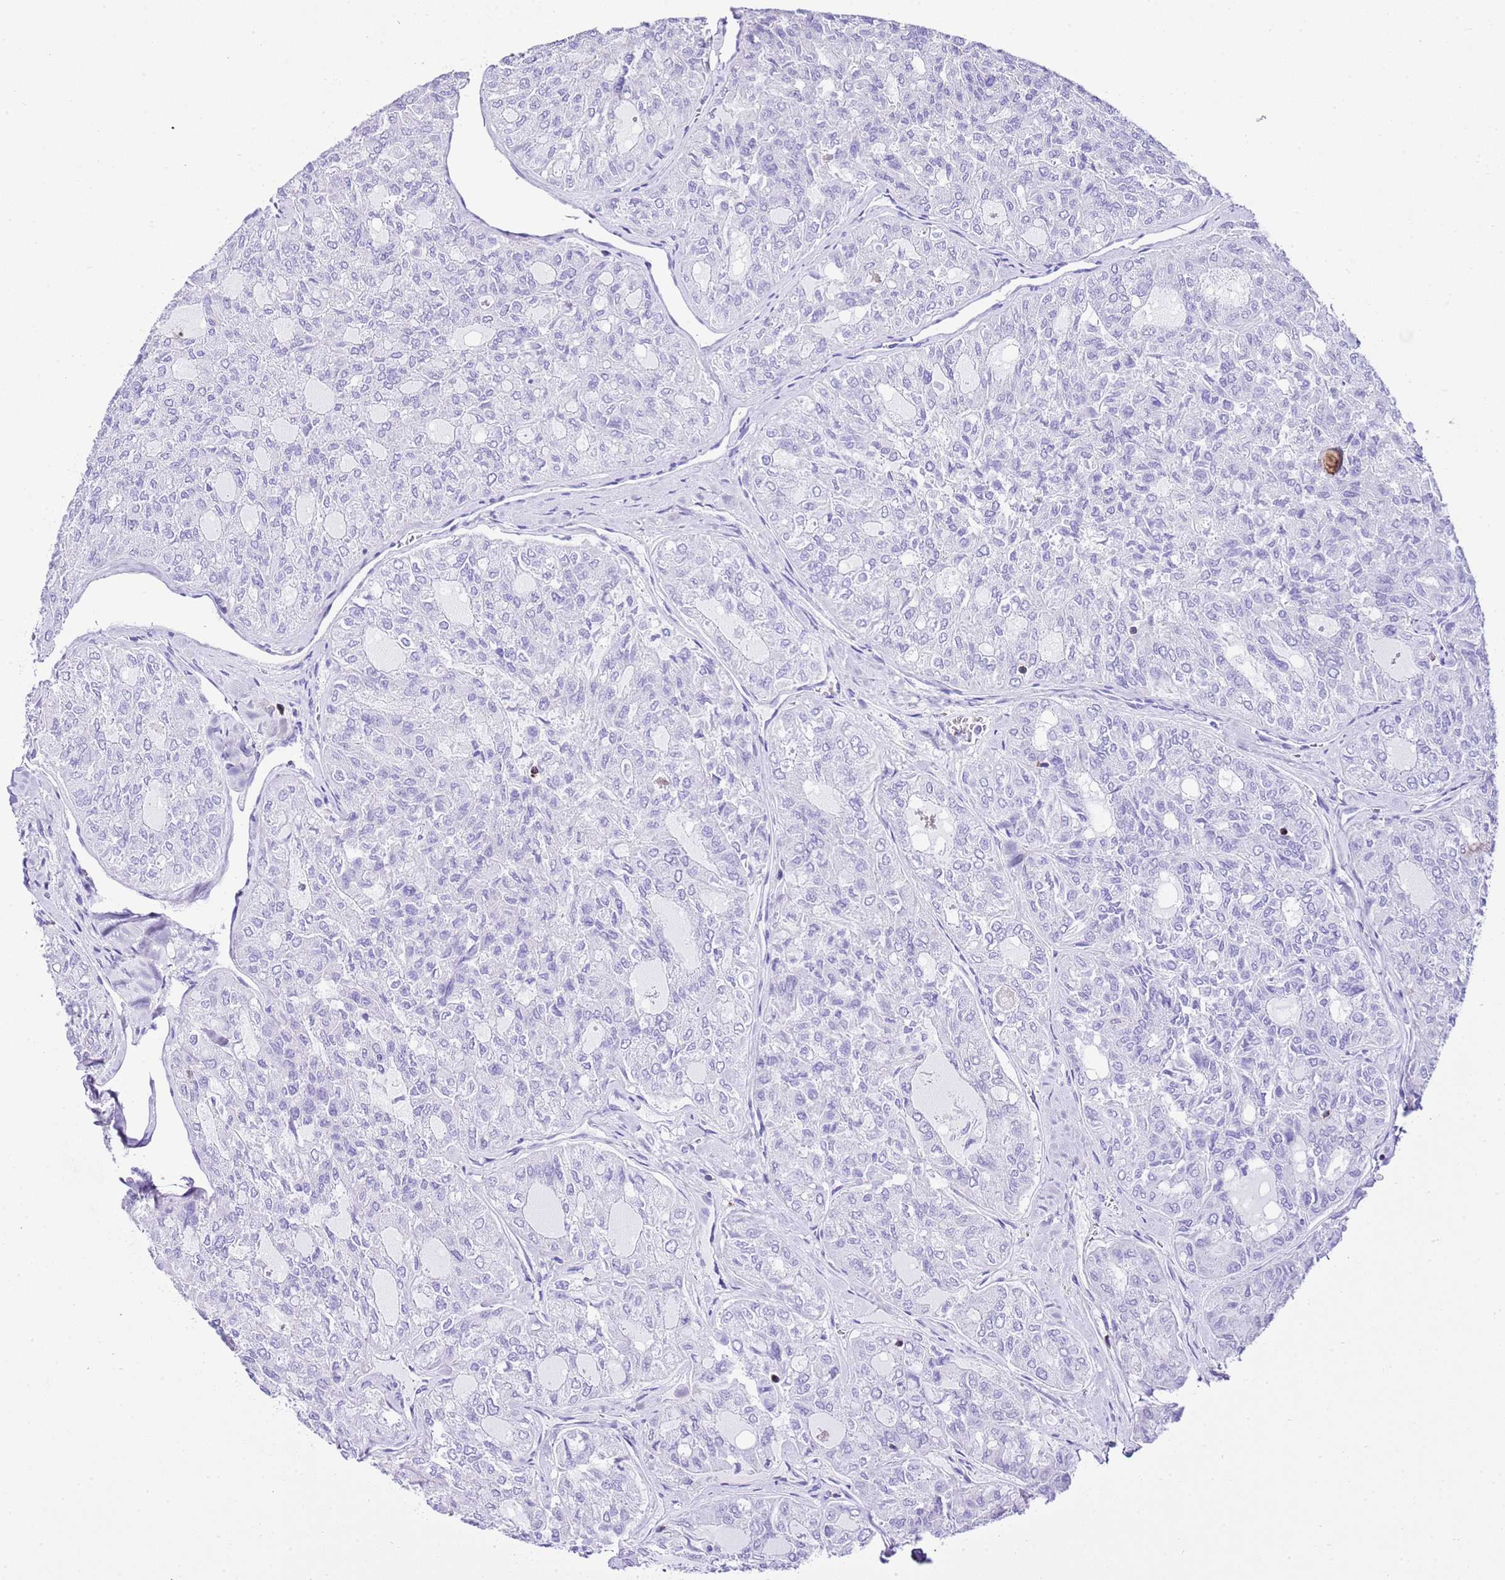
{"staining": {"intensity": "negative", "quantity": "none", "location": "none"}, "tissue": "thyroid cancer", "cell_type": "Tumor cells", "image_type": "cancer", "snomed": [{"axis": "morphology", "description": "Follicular adenoma carcinoma, NOS"}, {"axis": "topography", "description": "Thyroid gland"}], "caption": "Thyroid follicular adenoma carcinoma stained for a protein using immunohistochemistry (IHC) exhibits no staining tumor cells.", "gene": "CNN2", "patient": {"sex": "male", "age": 75}}